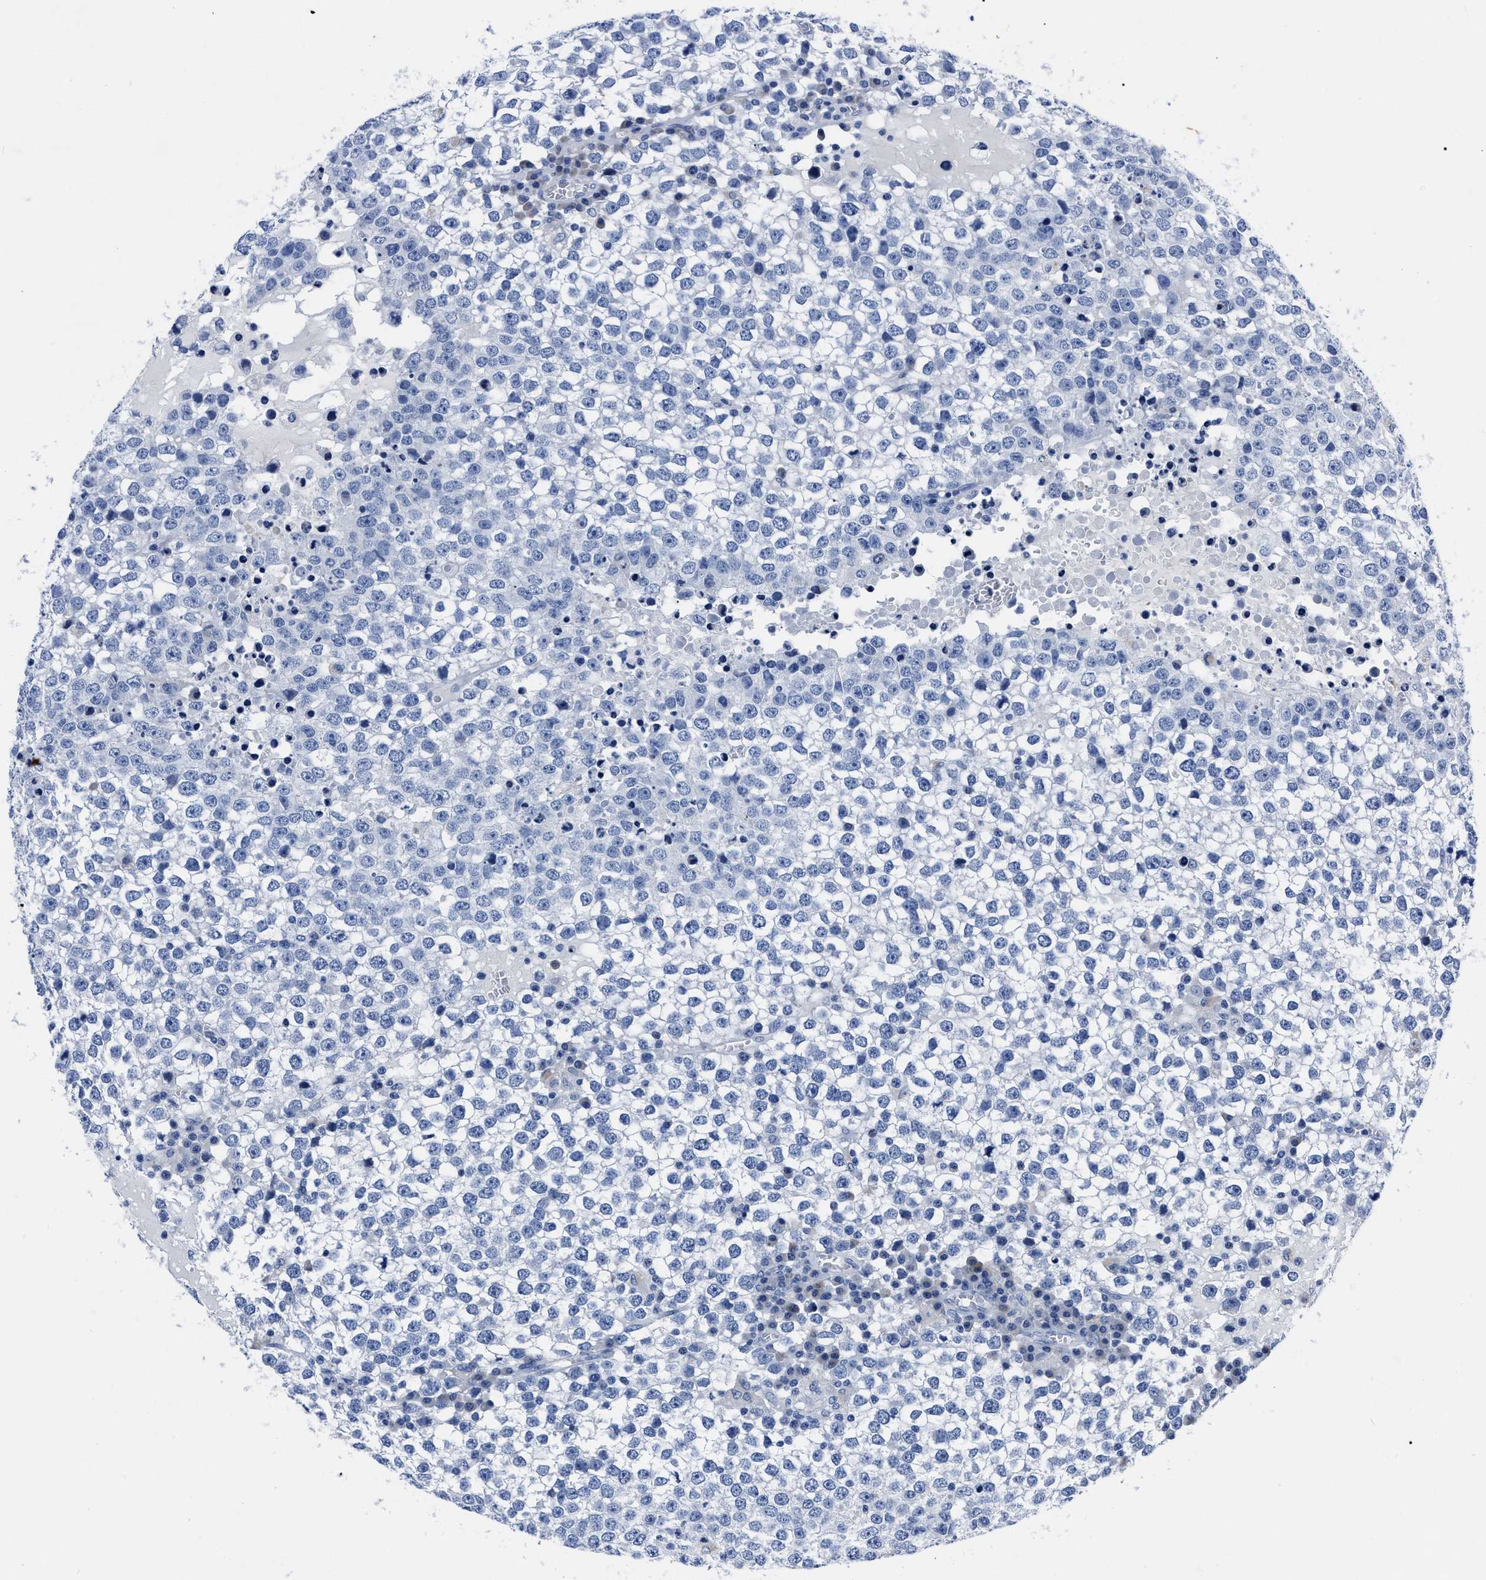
{"staining": {"intensity": "negative", "quantity": "none", "location": "none"}, "tissue": "testis cancer", "cell_type": "Tumor cells", "image_type": "cancer", "snomed": [{"axis": "morphology", "description": "Seminoma, NOS"}, {"axis": "topography", "description": "Testis"}], "caption": "High power microscopy image of an immunohistochemistry photomicrograph of testis cancer (seminoma), revealing no significant positivity in tumor cells.", "gene": "MOV10L1", "patient": {"sex": "male", "age": 65}}